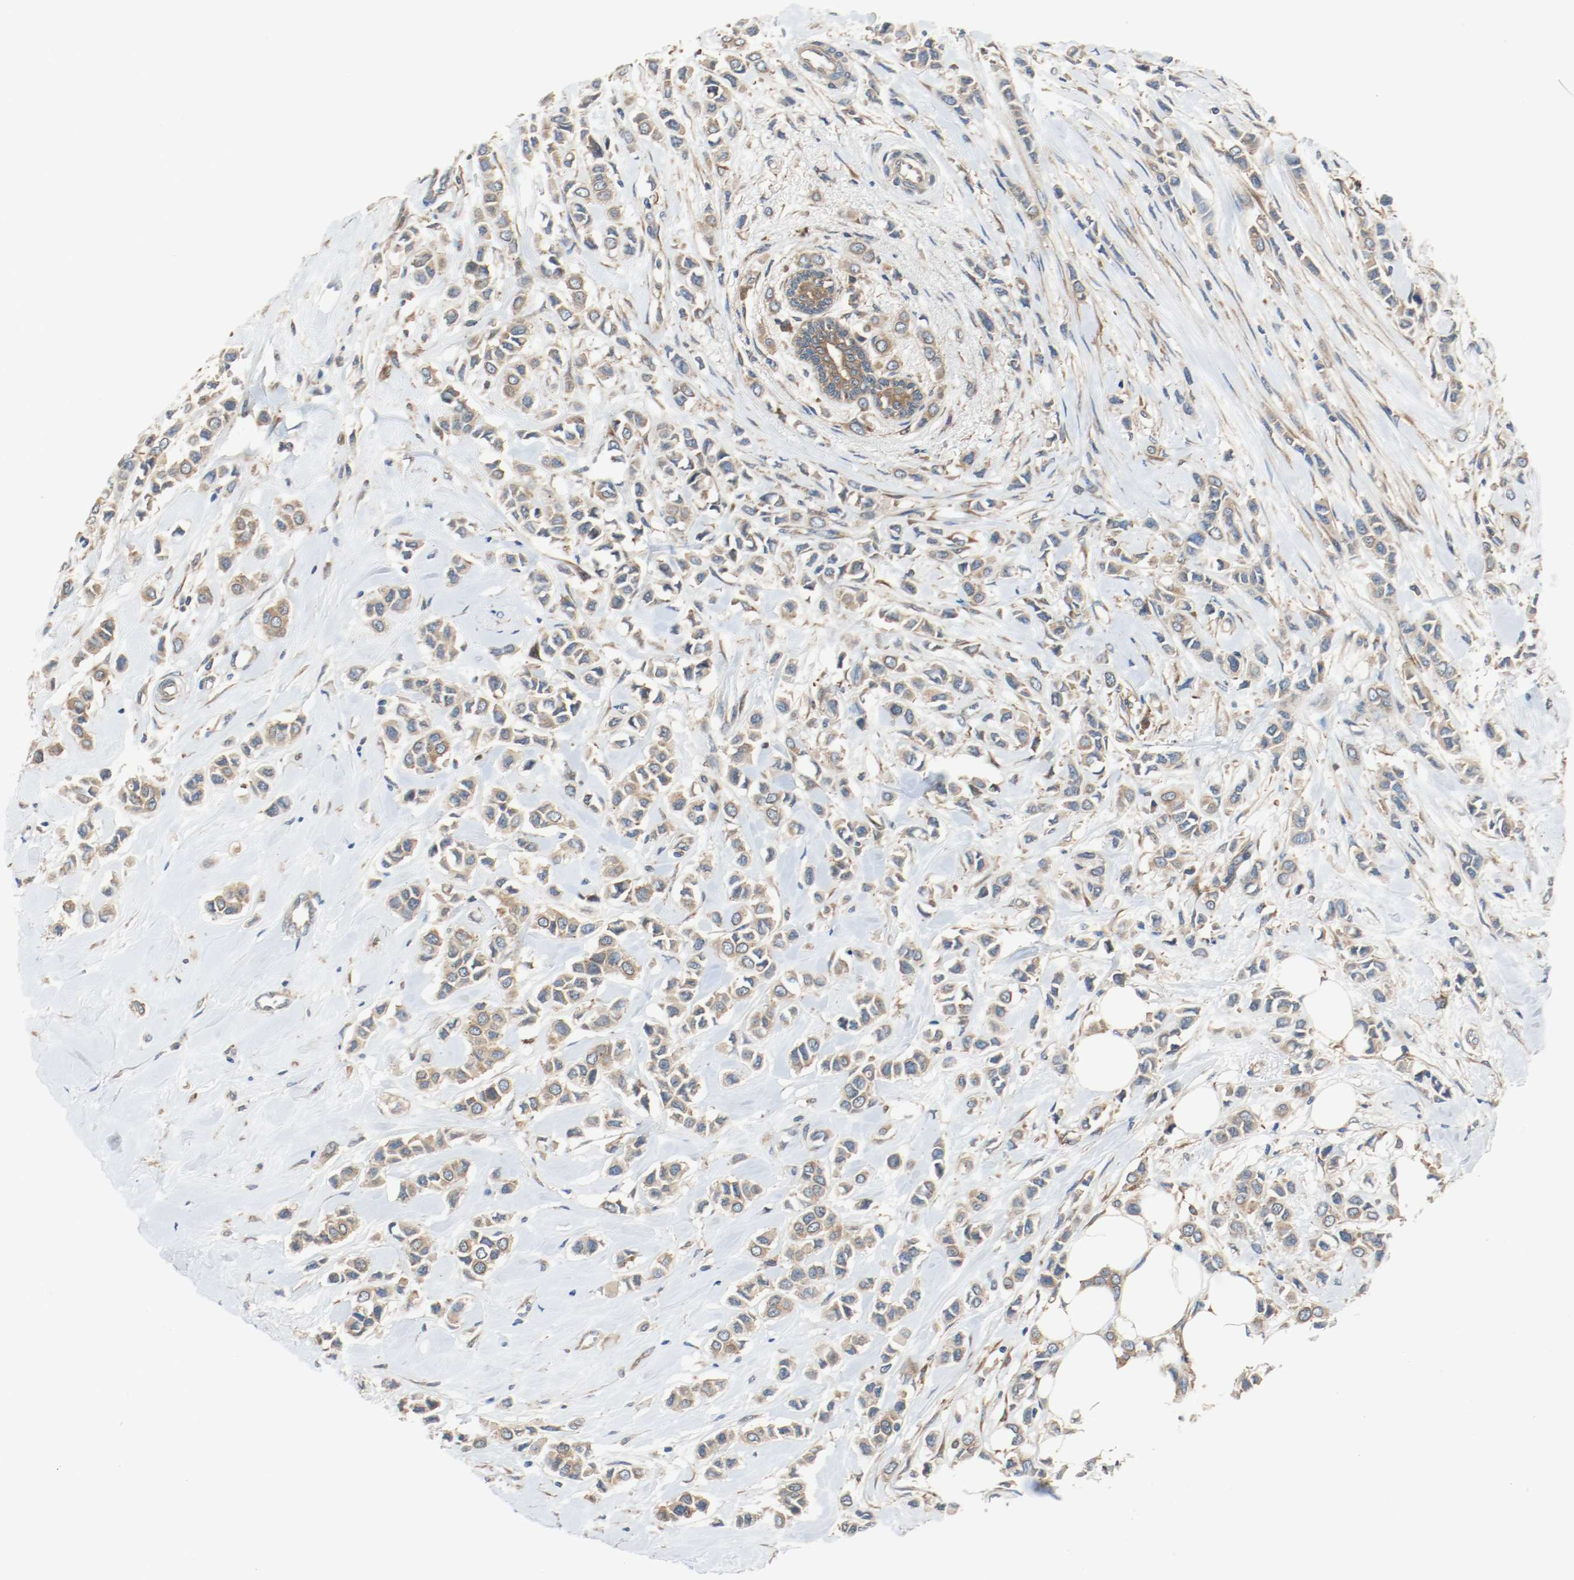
{"staining": {"intensity": "moderate", "quantity": ">75%", "location": "cytoplasmic/membranous"}, "tissue": "breast cancer", "cell_type": "Tumor cells", "image_type": "cancer", "snomed": [{"axis": "morphology", "description": "Lobular carcinoma"}, {"axis": "topography", "description": "Breast"}], "caption": "Tumor cells display medium levels of moderate cytoplasmic/membranous staining in approximately >75% of cells in human breast lobular carcinoma.", "gene": "HGS", "patient": {"sex": "female", "age": 51}}